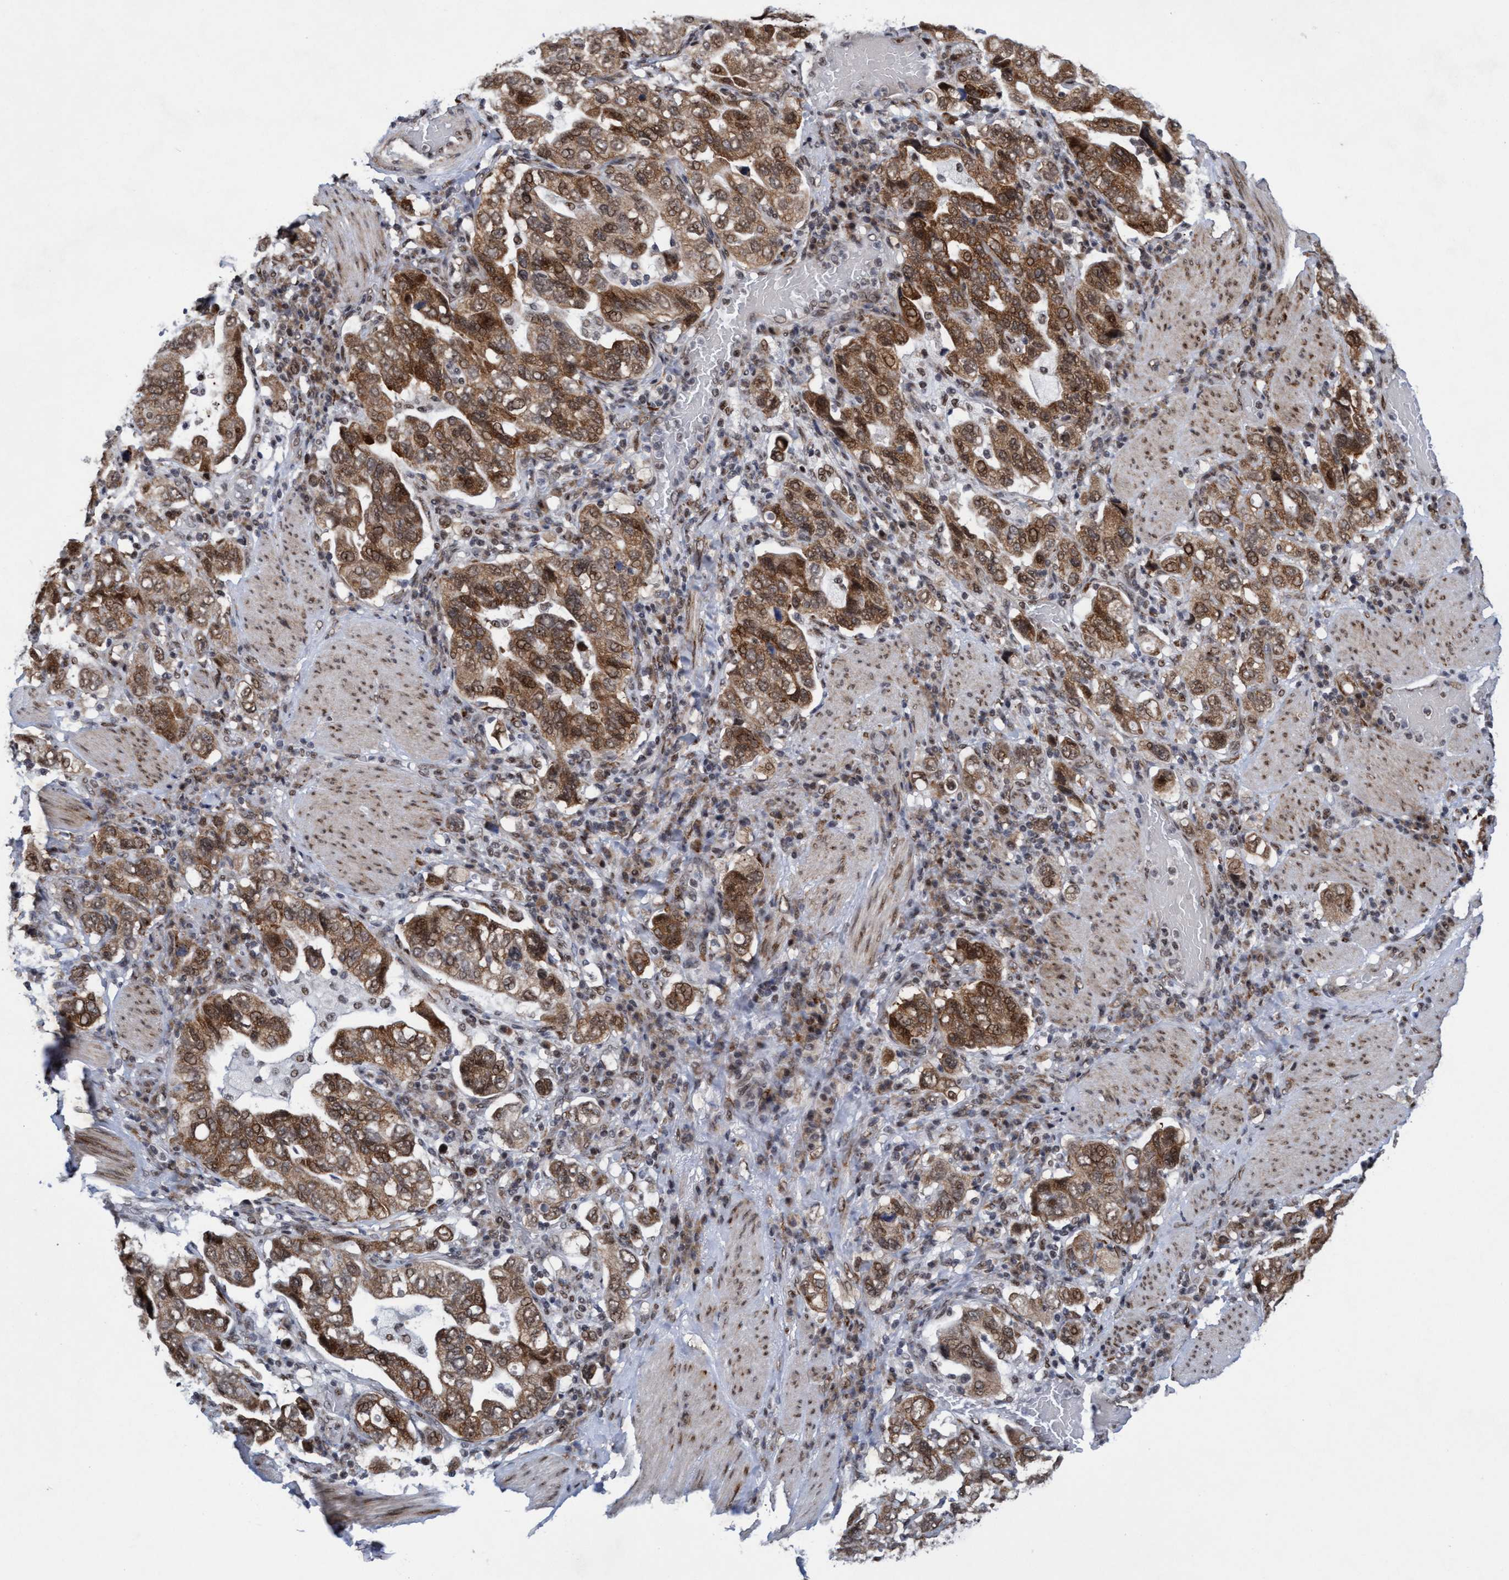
{"staining": {"intensity": "moderate", "quantity": ">75%", "location": "cytoplasmic/membranous,nuclear"}, "tissue": "stomach cancer", "cell_type": "Tumor cells", "image_type": "cancer", "snomed": [{"axis": "morphology", "description": "Adenocarcinoma, NOS"}, {"axis": "topography", "description": "Stomach, upper"}], "caption": "IHC image of stomach adenocarcinoma stained for a protein (brown), which shows medium levels of moderate cytoplasmic/membranous and nuclear expression in about >75% of tumor cells.", "gene": "GLT6D1", "patient": {"sex": "male", "age": 62}}